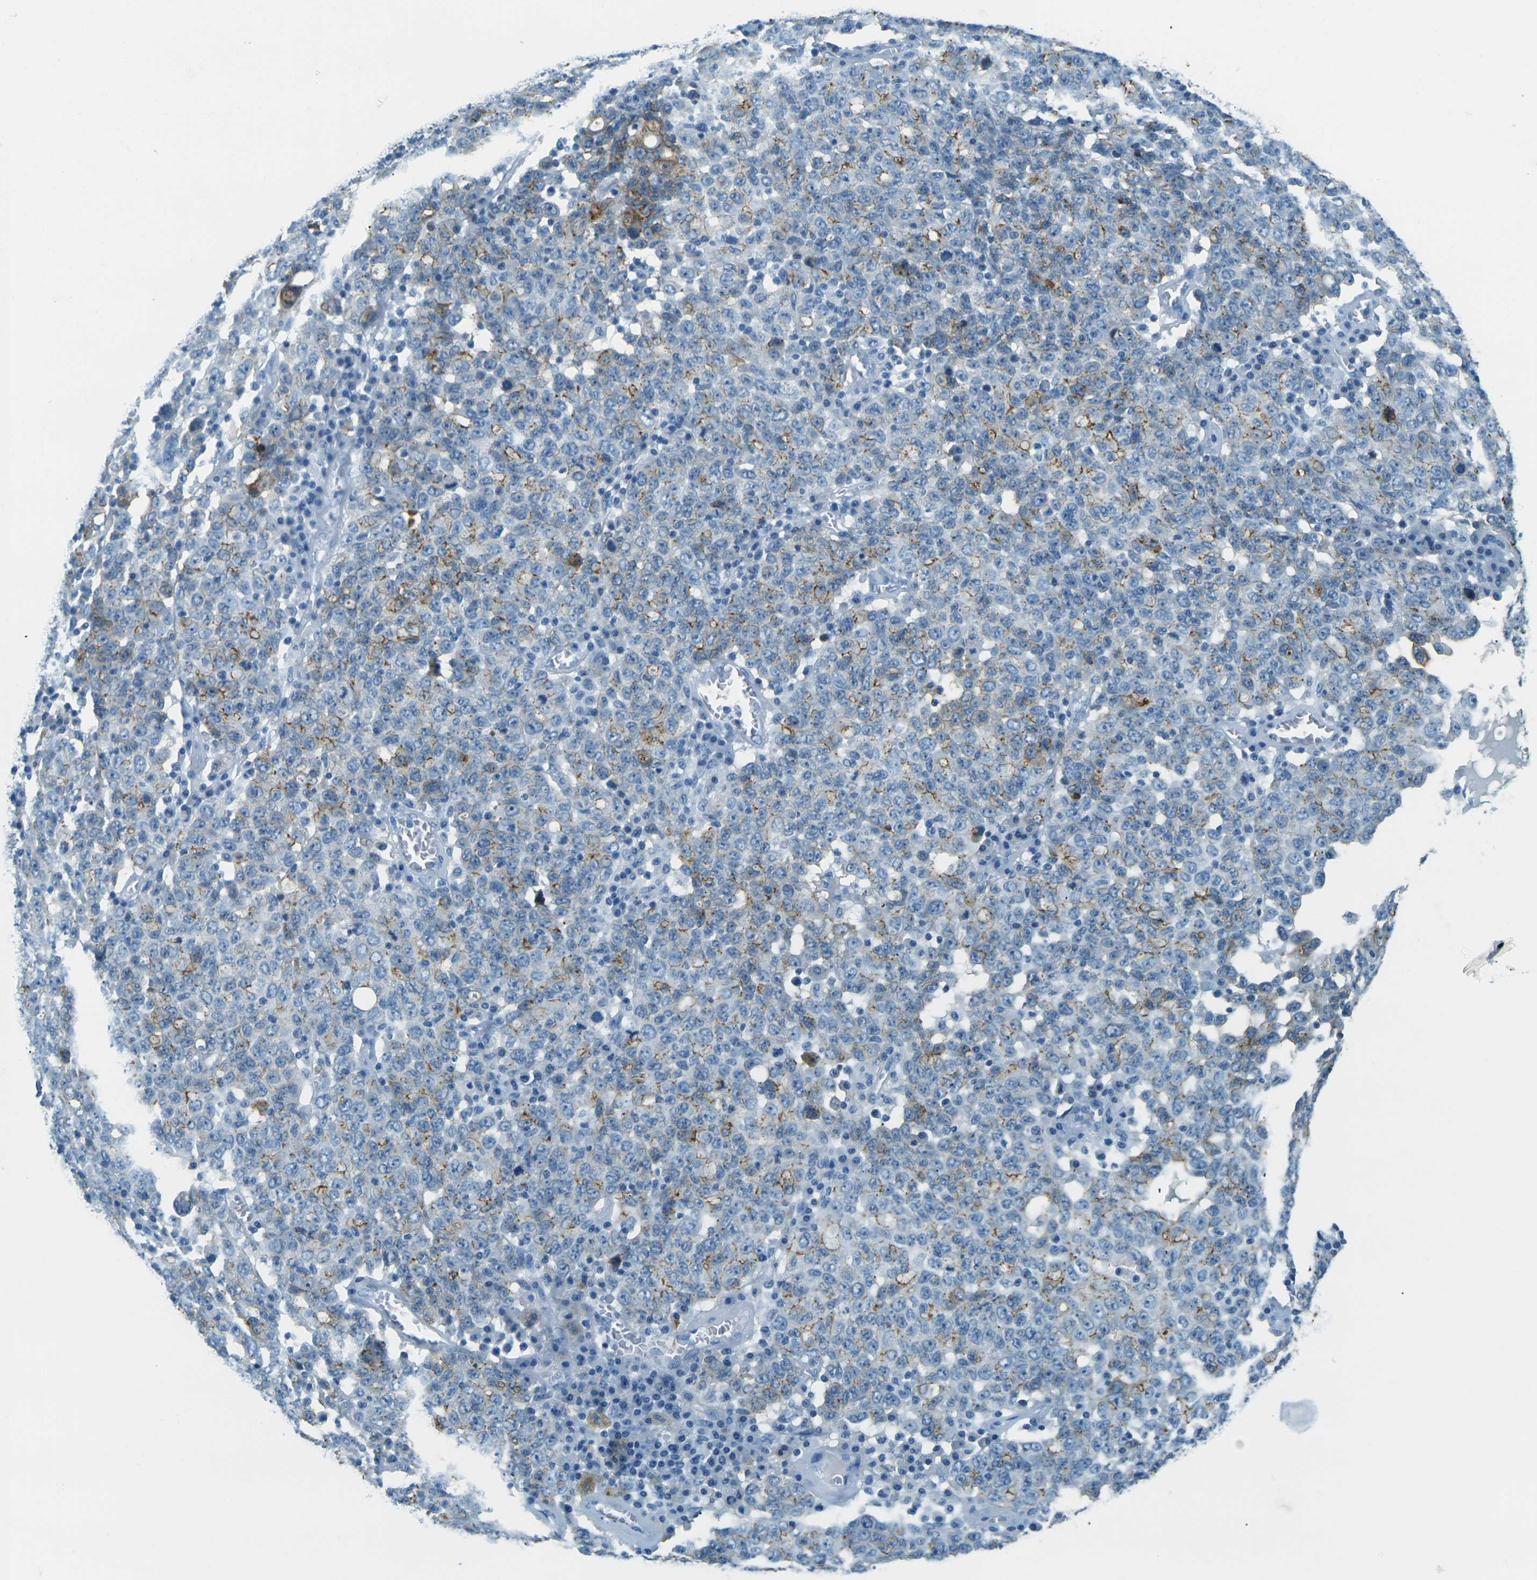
{"staining": {"intensity": "weak", "quantity": "<25%", "location": "cytoplasmic/membranous"}, "tissue": "ovarian cancer", "cell_type": "Tumor cells", "image_type": "cancer", "snomed": [{"axis": "morphology", "description": "Carcinoma, endometroid"}, {"axis": "topography", "description": "Ovary"}], "caption": "An immunohistochemistry image of ovarian cancer is shown. There is no staining in tumor cells of ovarian cancer.", "gene": "OCLN", "patient": {"sex": "female", "age": 62}}